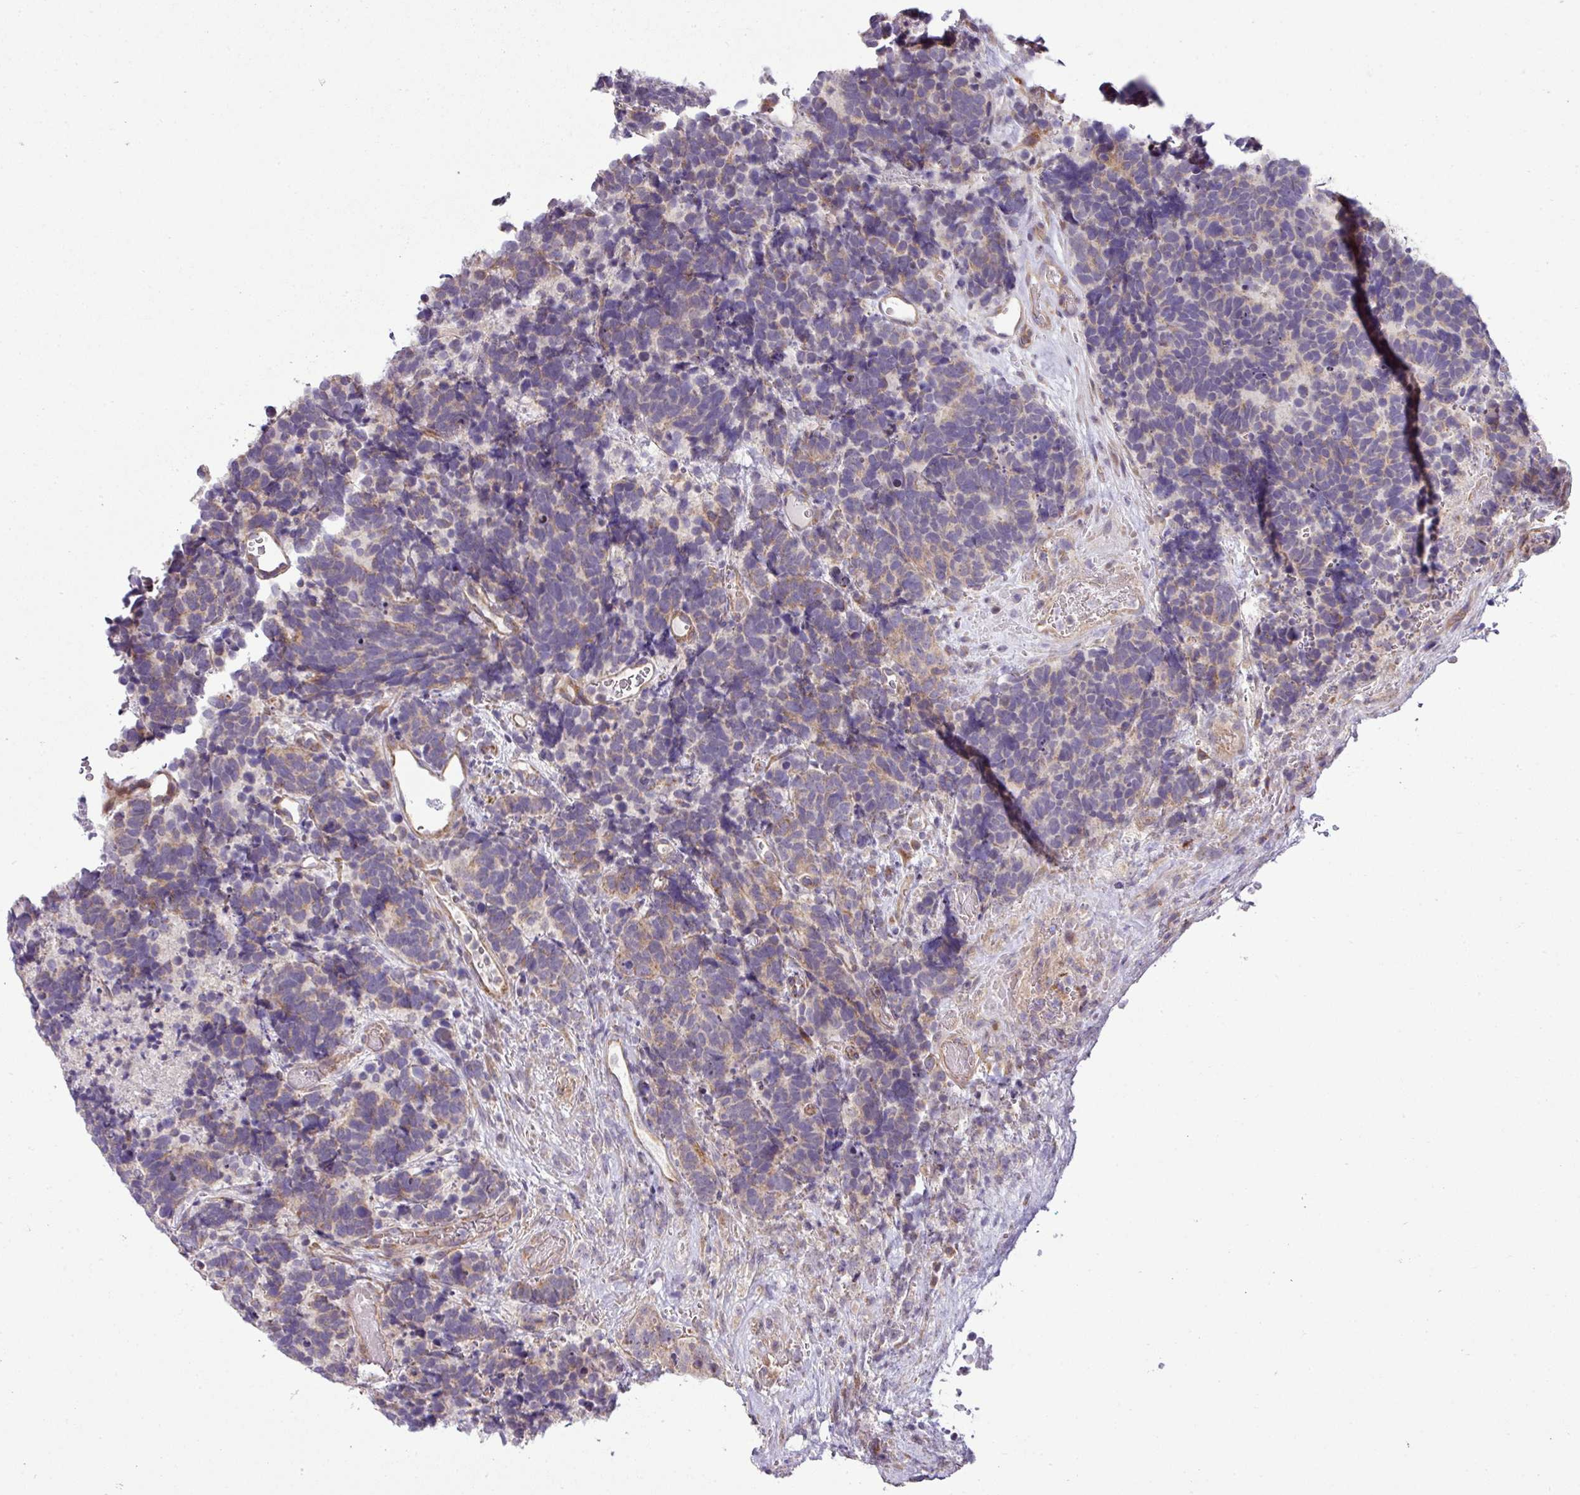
{"staining": {"intensity": "moderate", "quantity": "25%-75%", "location": "cytoplasmic/membranous"}, "tissue": "carcinoid", "cell_type": "Tumor cells", "image_type": "cancer", "snomed": [{"axis": "morphology", "description": "Carcinoma, NOS"}, {"axis": "morphology", "description": "Carcinoid, malignant, NOS"}, {"axis": "topography", "description": "Urinary bladder"}], "caption": "The image reveals staining of carcinoma, revealing moderate cytoplasmic/membranous protein positivity (brown color) within tumor cells. (IHC, brightfield microscopy, high magnification).", "gene": "TIMMDC1", "patient": {"sex": "male", "age": 57}}